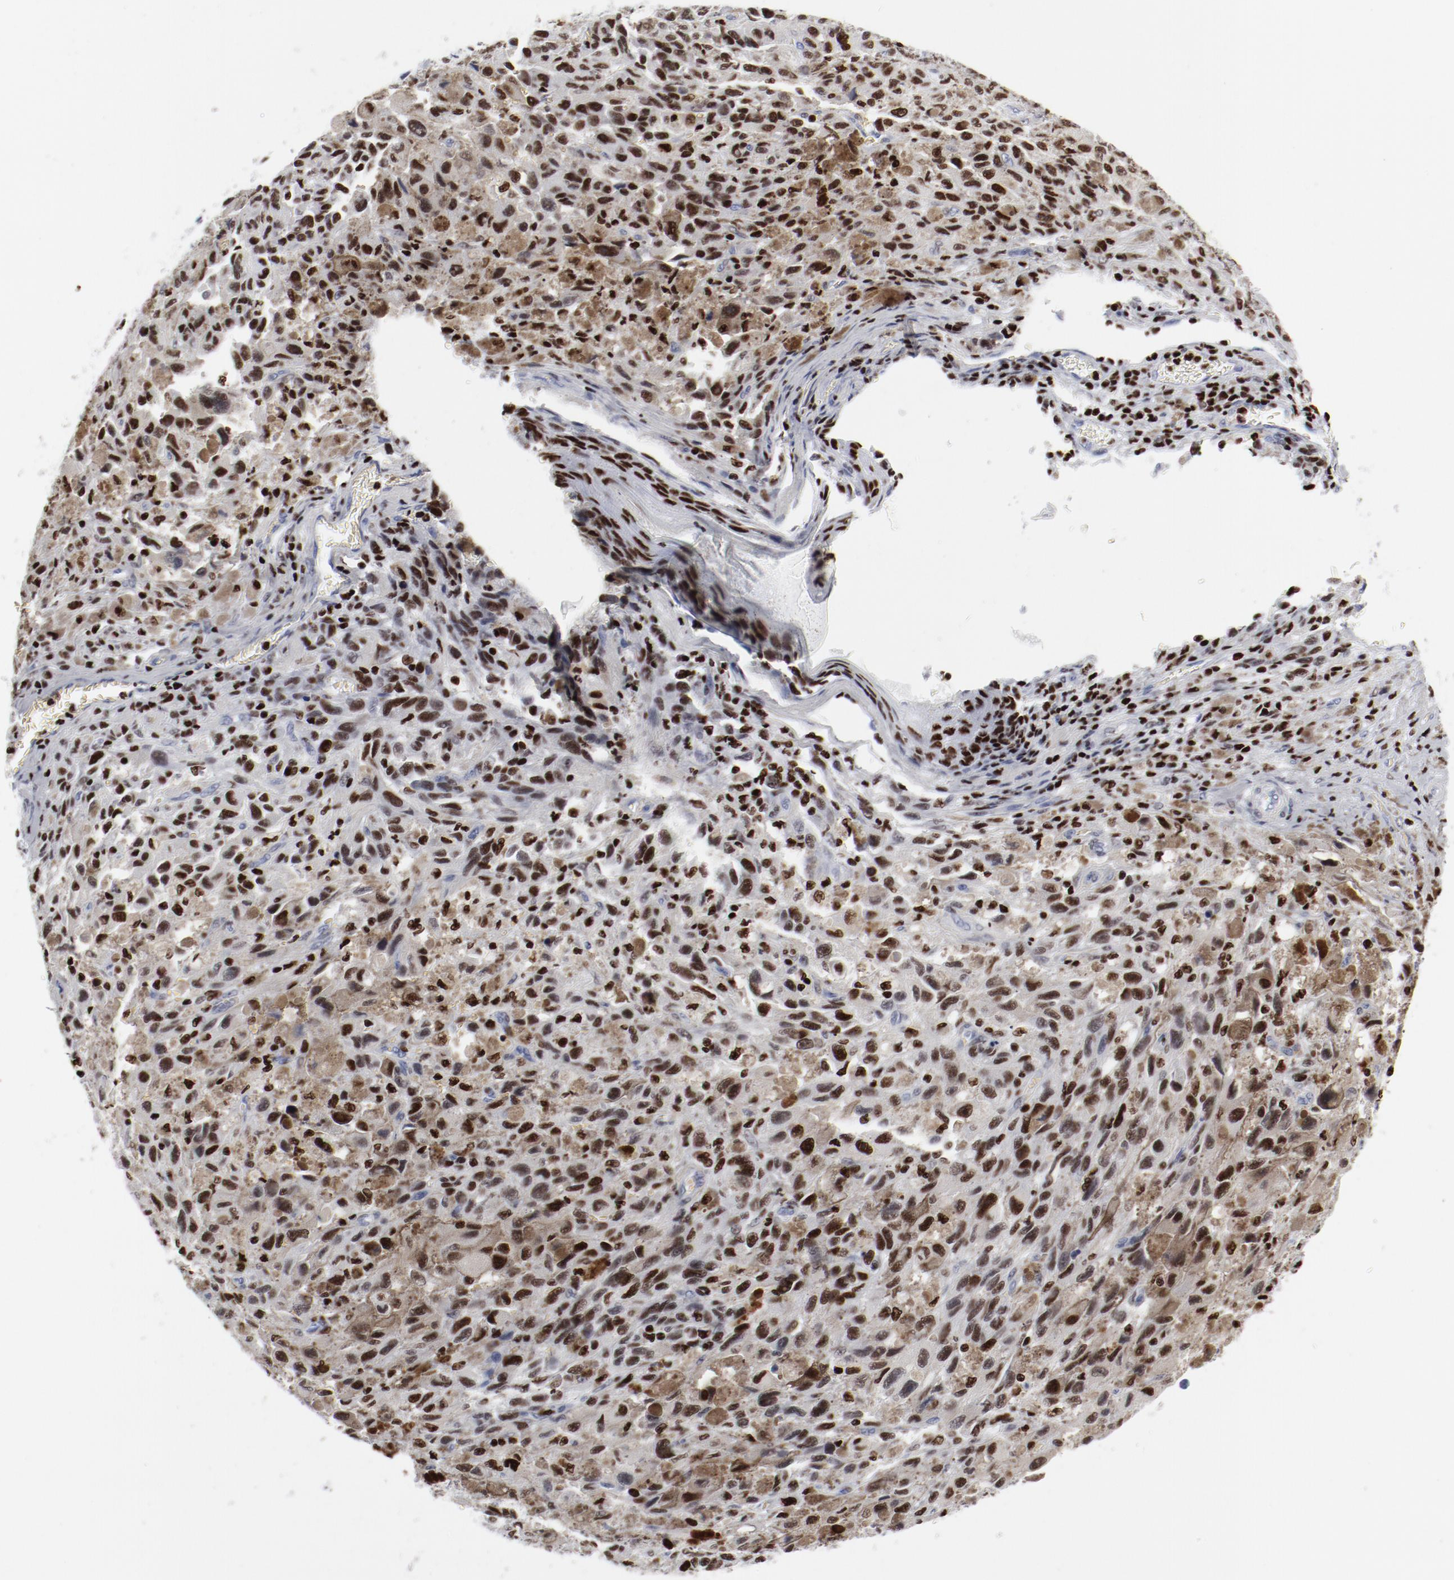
{"staining": {"intensity": "moderate", "quantity": ">75%", "location": "cytoplasmic/membranous,nuclear"}, "tissue": "melanoma", "cell_type": "Tumor cells", "image_type": "cancer", "snomed": [{"axis": "morphology", "description": "Malignant melanoma, NOS"}, {"axis": "topography", "description": "Skin"}], "caption": "Moderate cytoplasmic/membranous and nuclear positivity for a protein is seen in about >75% of tumor cells of melanoma using IHC.", "gene": "SMARCC2", "patient": {"sex": "male", "age": 81}}